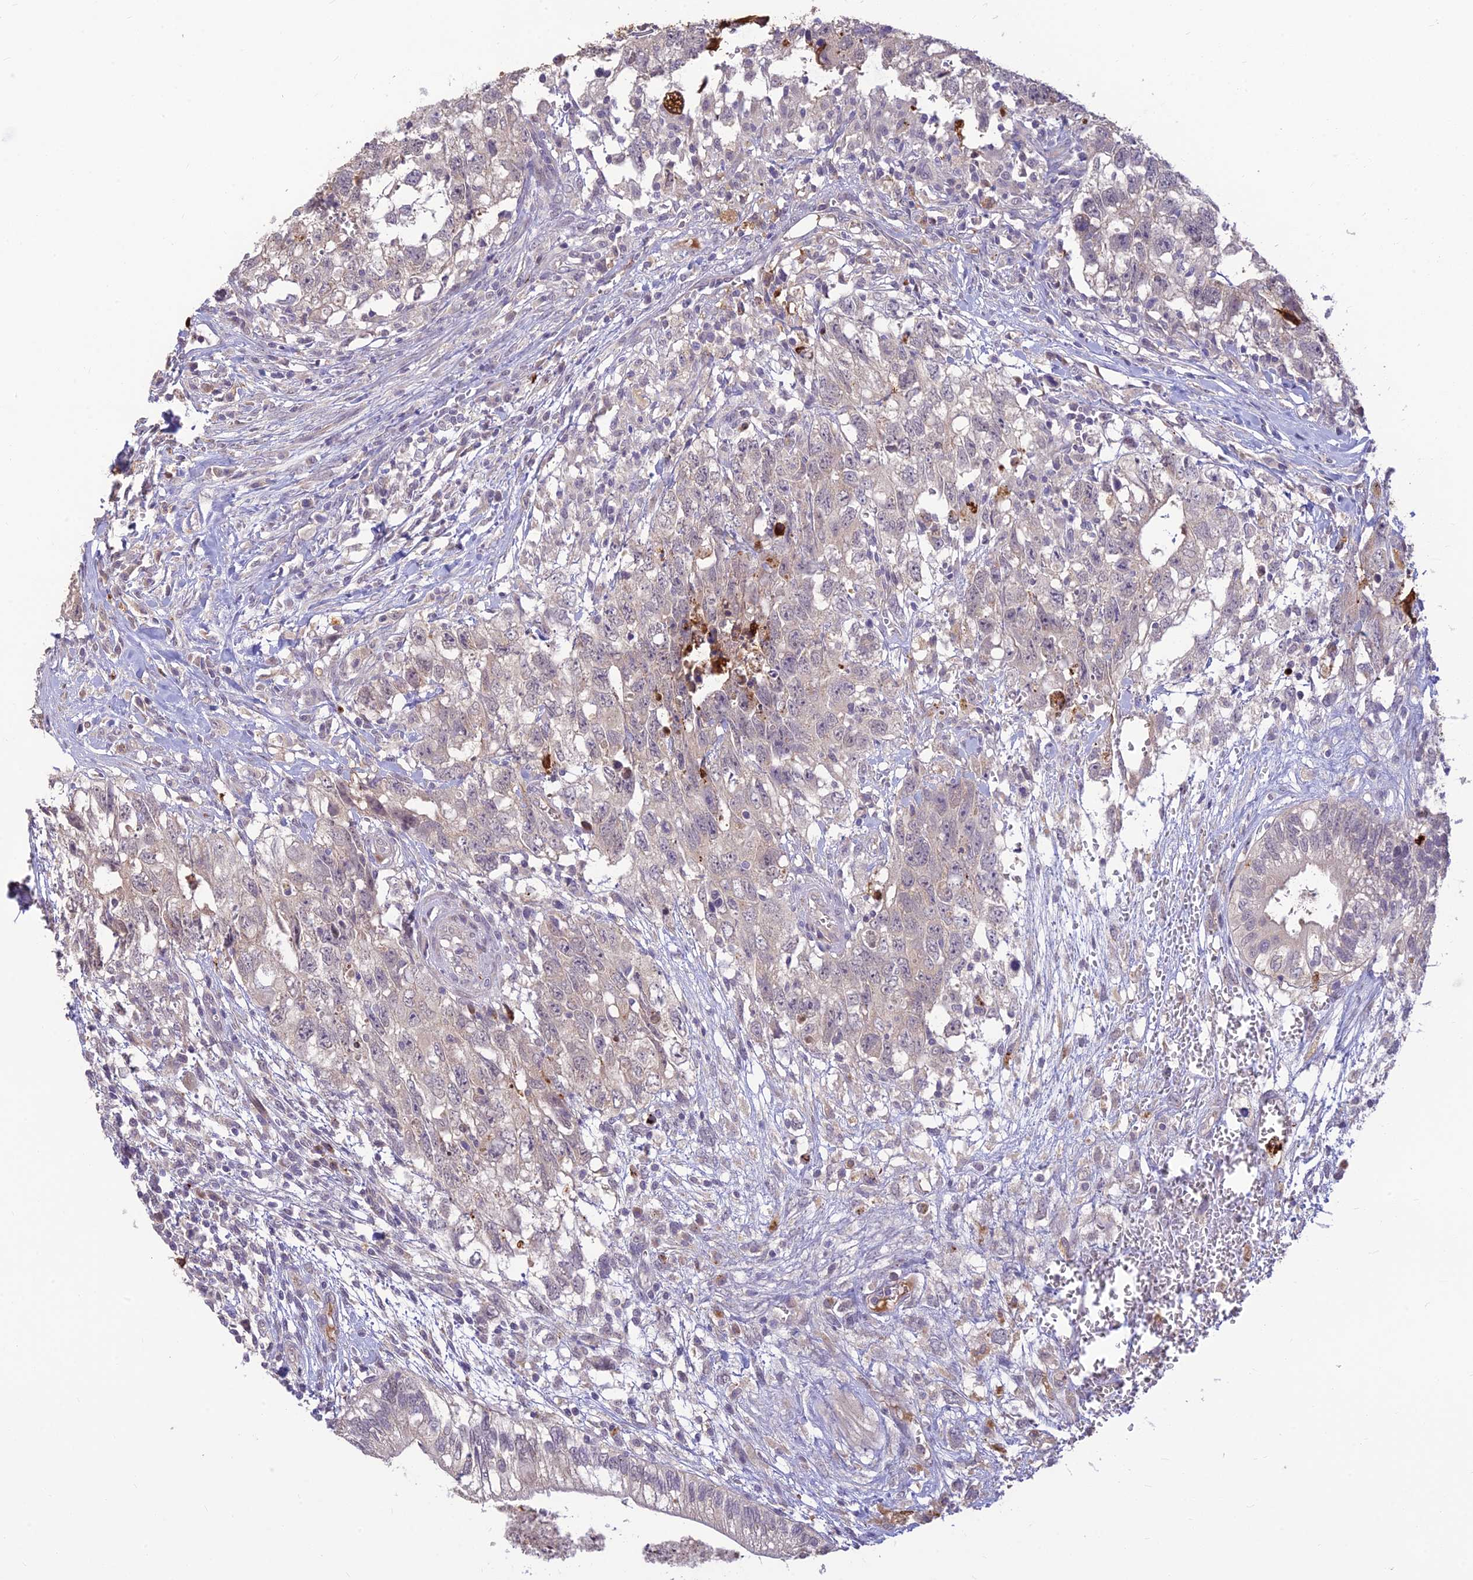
{"staining": {"intensity": "negative", "quantity": "none", "location": "none"}, "tissue": "testis cancer", "cell_type": "Tumor cells", "image_type": "cancer", "snomed": [{"axis": "morphology", "description": "Seminoma, NOS"}, {"axis": "morphology", "description": "Carcinoma, Embryonal, NOS"}, {"axis": "topography", "description": "Testis"}], "caption": "Protein analysis of testis cancer (embryonal carcinoma) shows no significant expression in tumor cells.", "gene": "ASPDH", "patient": {"sex": "male", "age": 29}}